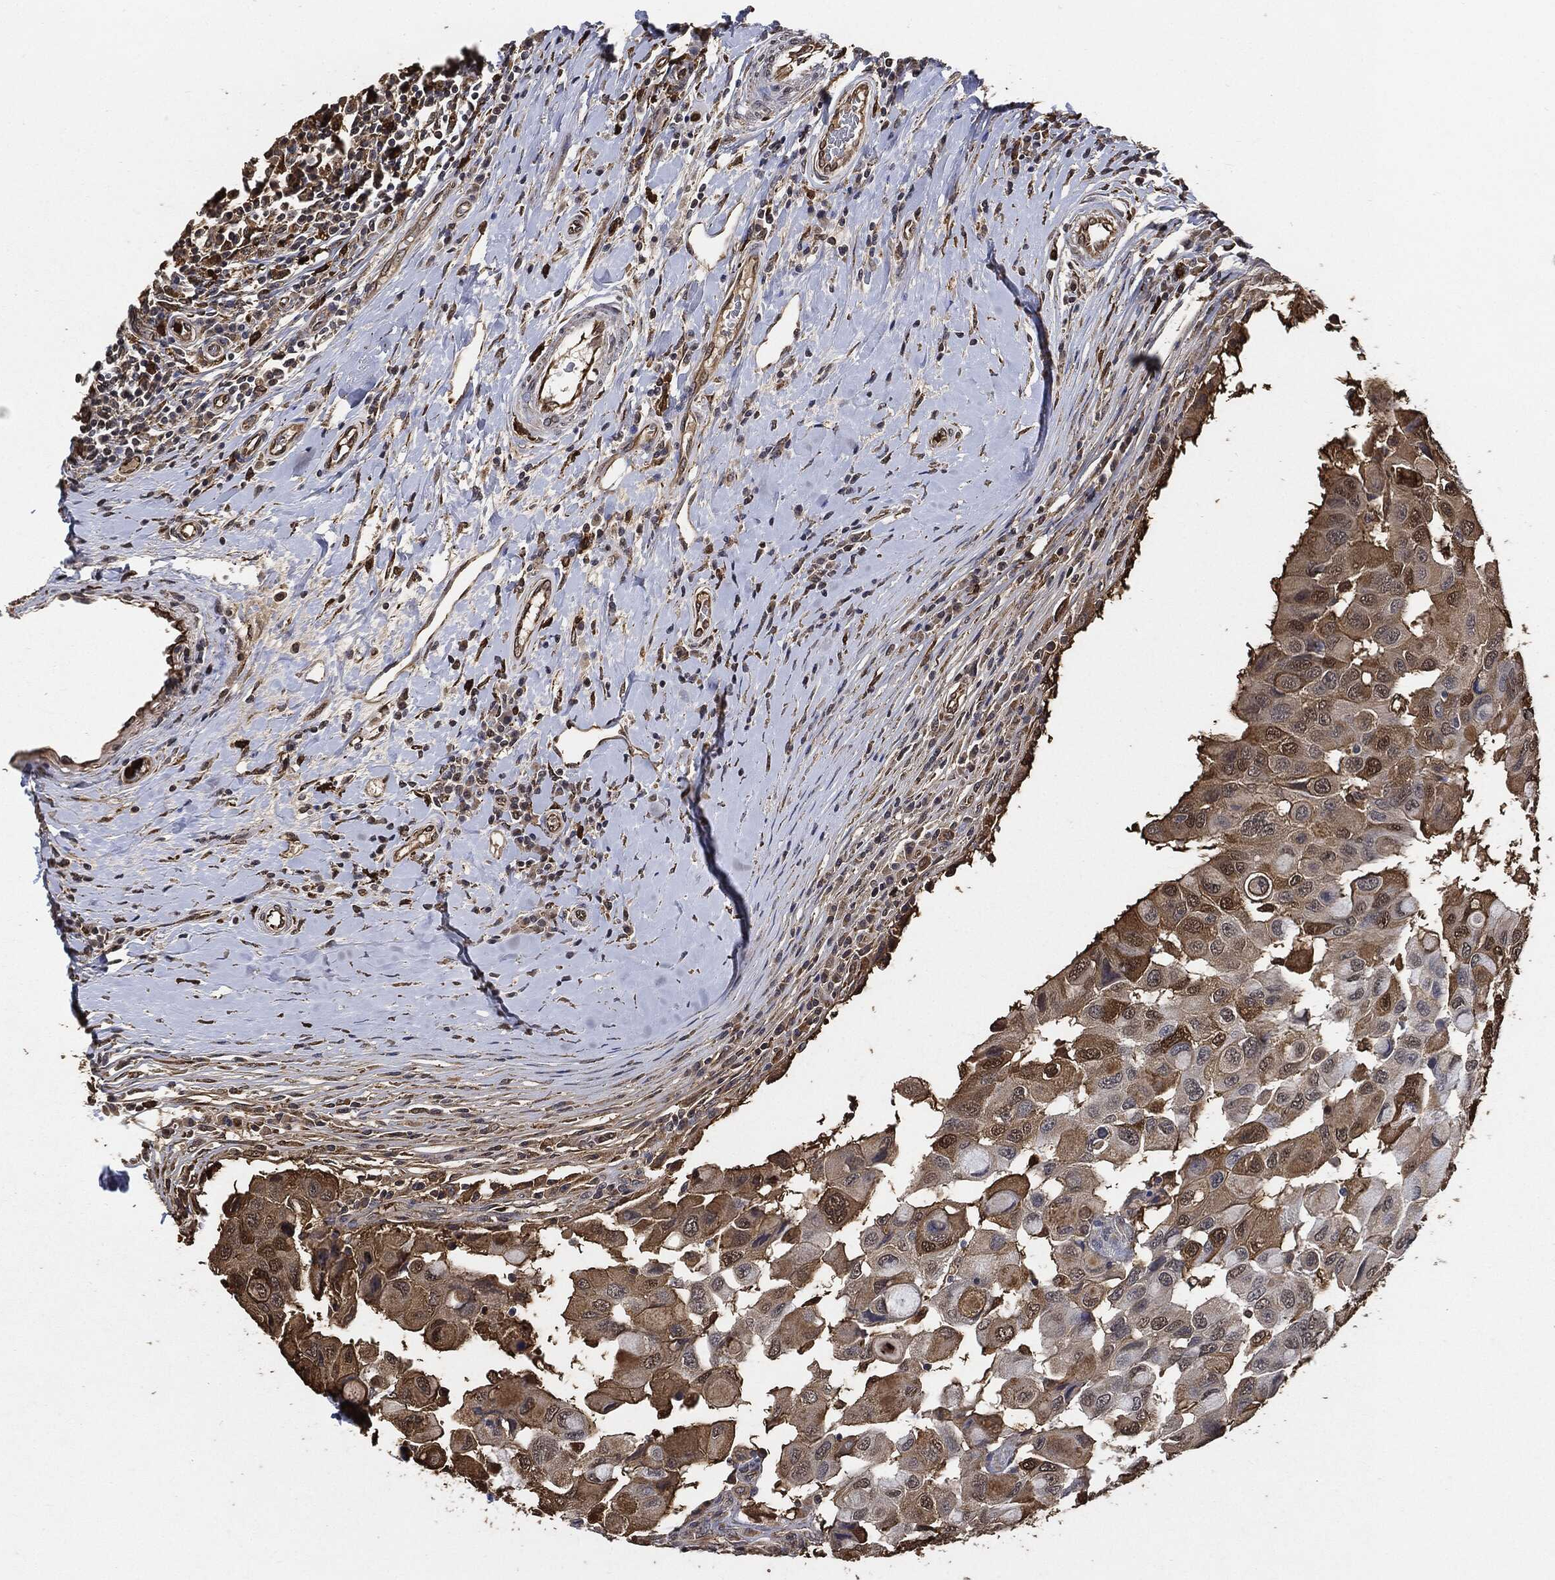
{"staining": {"intensity": "weak", "quantity": "25%-75%", "location": "cytoplasmic/membranous"}, "tissue": "breast cancer", "cell_type": "Tumor cells", "image_type": "cancer", "snomed": [{"axis": "morphology", "description": "Duct carcinoma"}, {"axis": "topography", "description": "Breast"}], "caption": "A brown stain labels weak cytoplasmic/membranous positivity of a protein in intraductal carcinoma (breast) tumor cells. The staining was performed using DAB (3,3'-diaminobenzidine), with brown indicating positive protein expression. Nuclei are stained blue with hematoxylin.", "gene": "S100A9", "patient": {"sex": "female", "age": 27}}